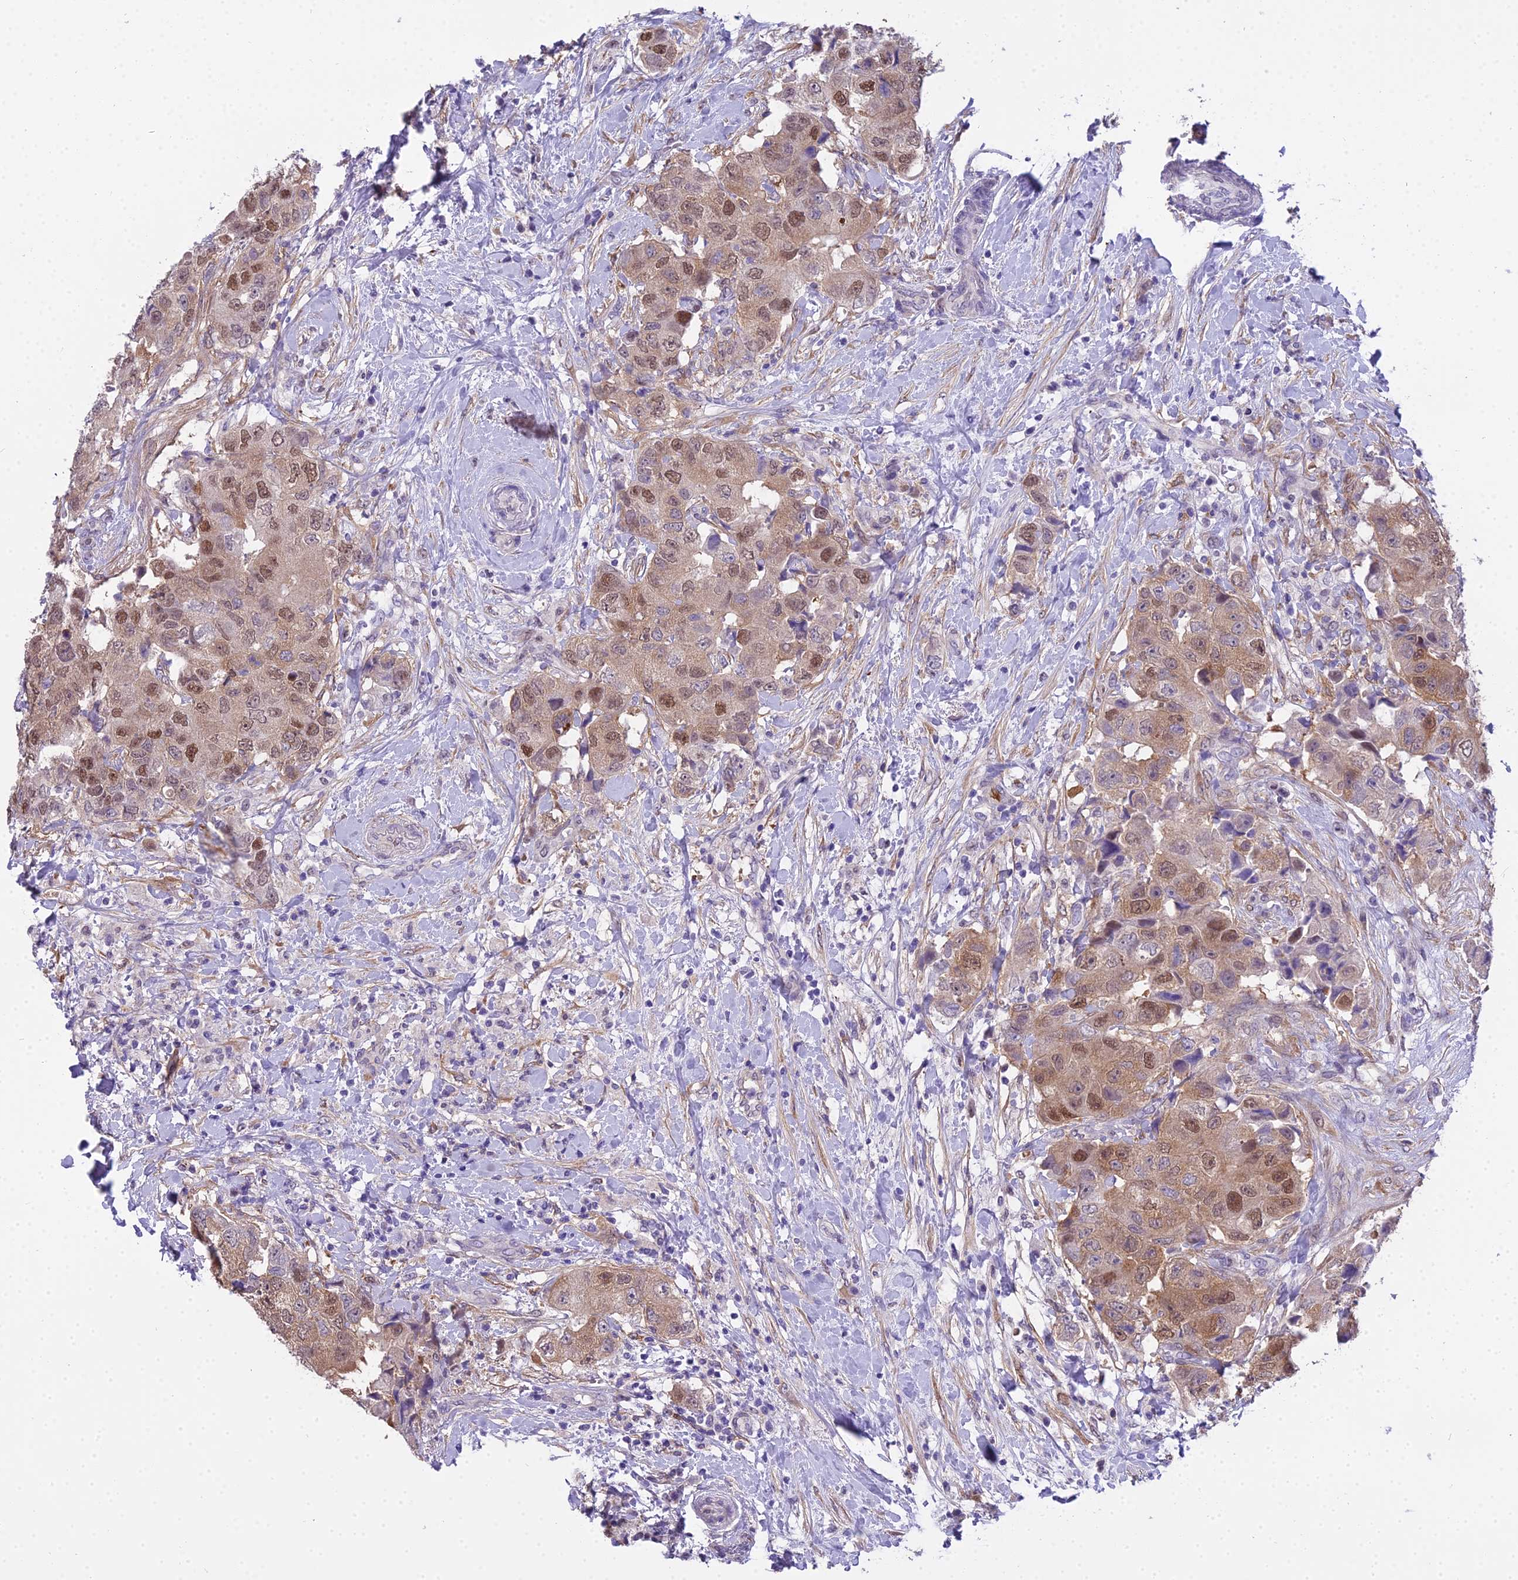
{"staining": {"intensity": "moderate", "quantity": "25%-75%", "location": "nuclear"}, "tissue": "breast cancer", "cell_type": "Tumor cells", "image_type": "cancer", "snomed": [{"axis": "morphology", "description": "Normal tissue, NOS"}, {"axis": "morphology", "description": "Duct carcinoma"}, {"axis": "topography", "description": "Breast"}], "caption": "High-power microscopy captured an immunohistochemistry micrograph of breast cancer, revealing moderate nuclear expression in approximately 25%-75% of tumor cells.", "gene": "MAT2A", "patient": {"sex": "female", "age": 62}}